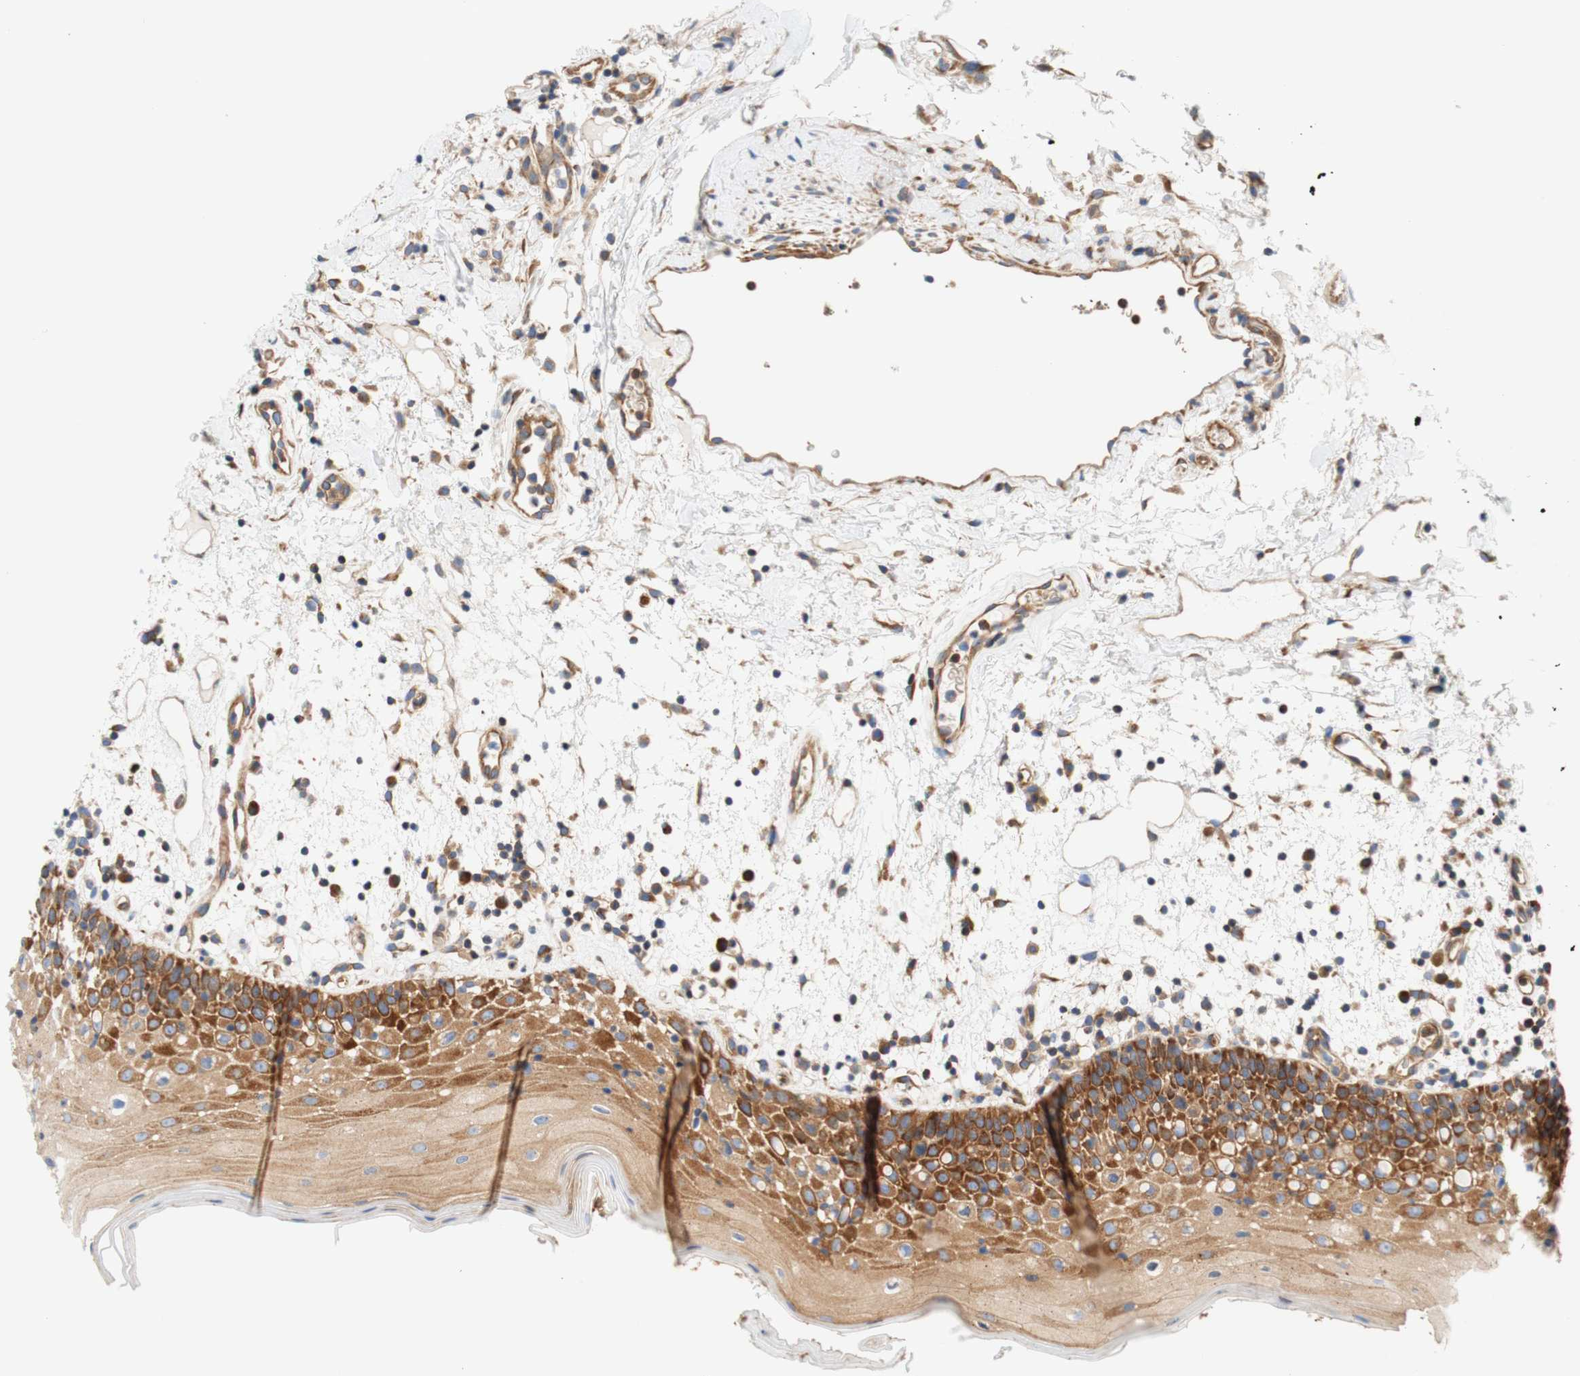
{"staining": {"intensity": "moderate", "quantity": ">75%", "location": "cytoplasmic/membranous"}, "tissue": "oral mucosa", "cell_type": "Squamous epithelial cells", "image_type": "normal", "snomed": [{"axis": "morphology", "description": "Normal tissue, NOS"}, {"axis": "morphology", "description": "Squamous cell carcinoma, NOS"}, {"axis": "topography", "description": "Skeletal muscle"}, {"axis": "topography", "description": "Oral tissue"}], "caption": "Protein expression analysis of normal oral mucosa exhibits moderate cytoplasmic/membranous positivity in about >75% of squamous epithelial cells. The staining is performed using DAB brown chromogen to label protein expression. The nuclei are counter-stained blue using hematoxylin.", "gene": "STOM", "patient": {"sex": "male", "age": 71}}